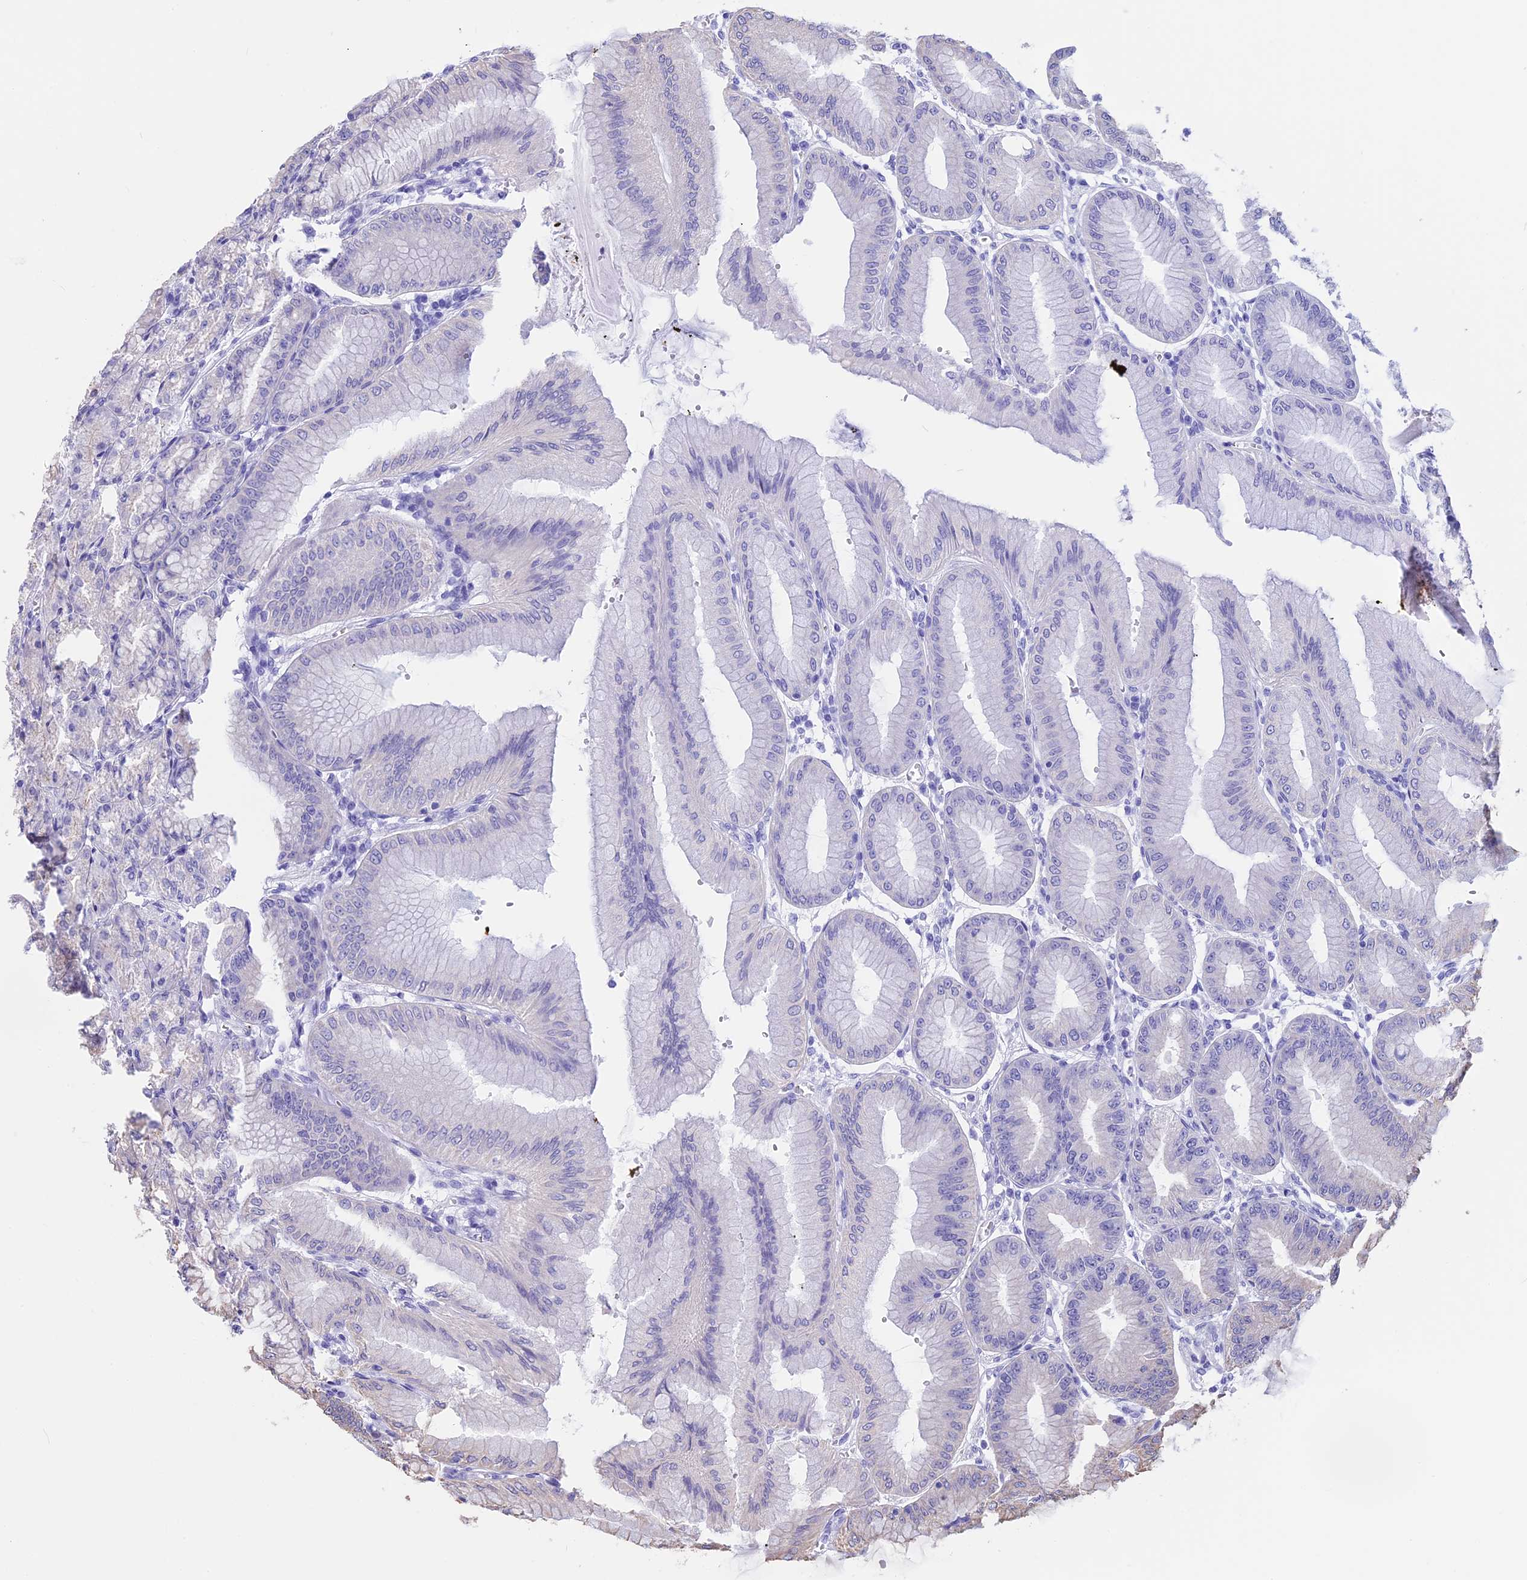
{"staining": {"intensity": "negative", "quantity": "none", "location": "none"}, "tissue": "stomach", "cell_type": "Glandular cells", "image_type": "normal", "snomed": [{"axis": "morphology", "description": "Normal tissue, NOS"}, {"axis": "topography", "description": "Stomach, lower"}], "caption": "The photomicrograph shows no staining of glandular cells in benign stomach.", "gene": "STUB1", "patient": {"sex": "male", "age": 71}}